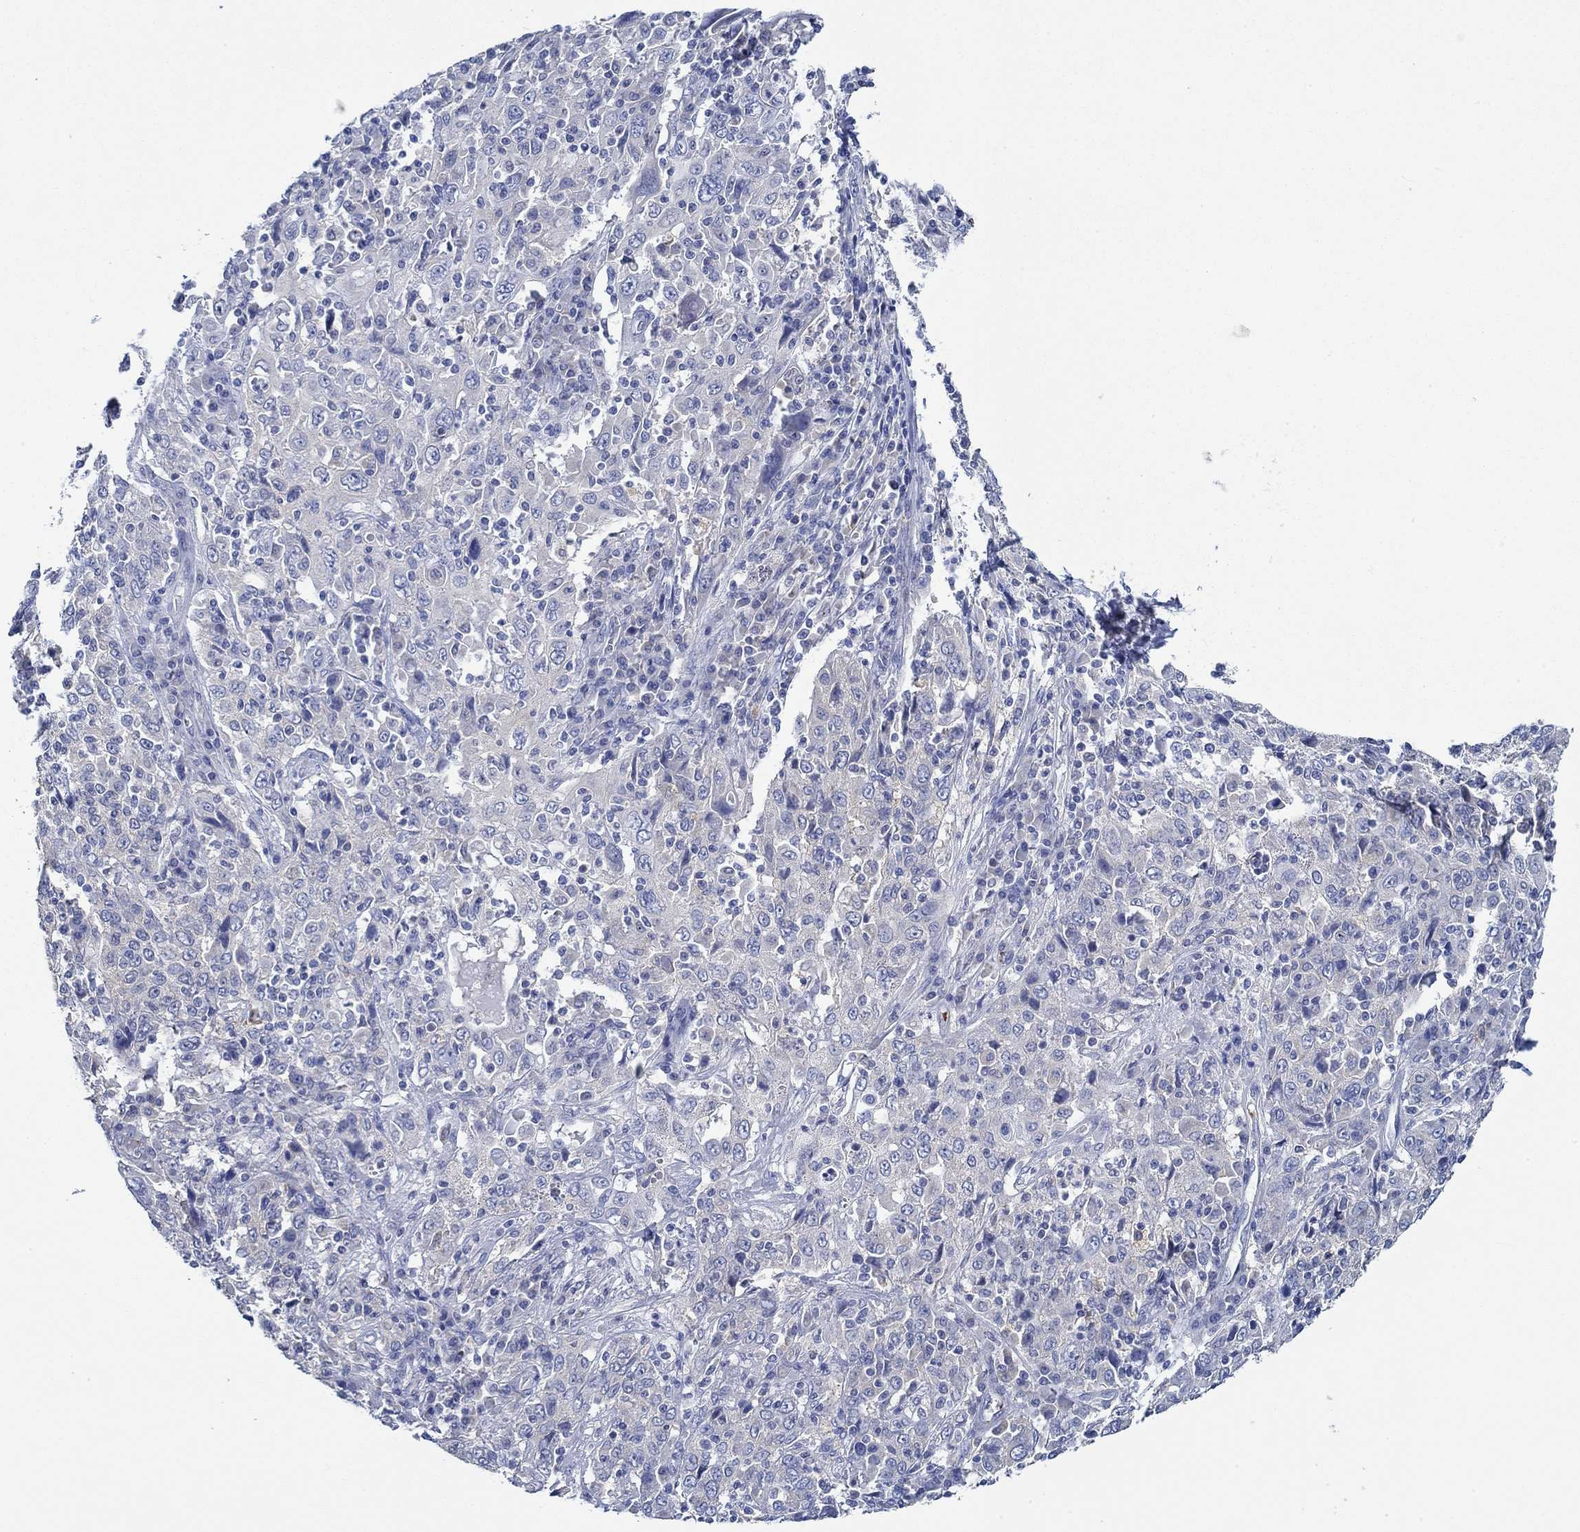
{"staining": {"intensity": "negative", "quantity": "none", "location": "none"}, "tissue": "cervical cancer", "cell_type": "Tumor cells", "image_type": "cancer", "snomed": [{"axis": "morphology", "description": "Squamous cell carcinoma, NOS"}, {"axis": "topography", "description": "Cervix"}], "caption": "Tumor cells are negative for brown protein staining in cervical cancer (squamous cell carcinoma). (DAB (3,3'-diaminobenzidine) immunohistochemistry (IHC) visualized using brightfield microscopy, high magnification).", "gene": "SLC27A3", "patient": {"sex": "female", "age": 46}}